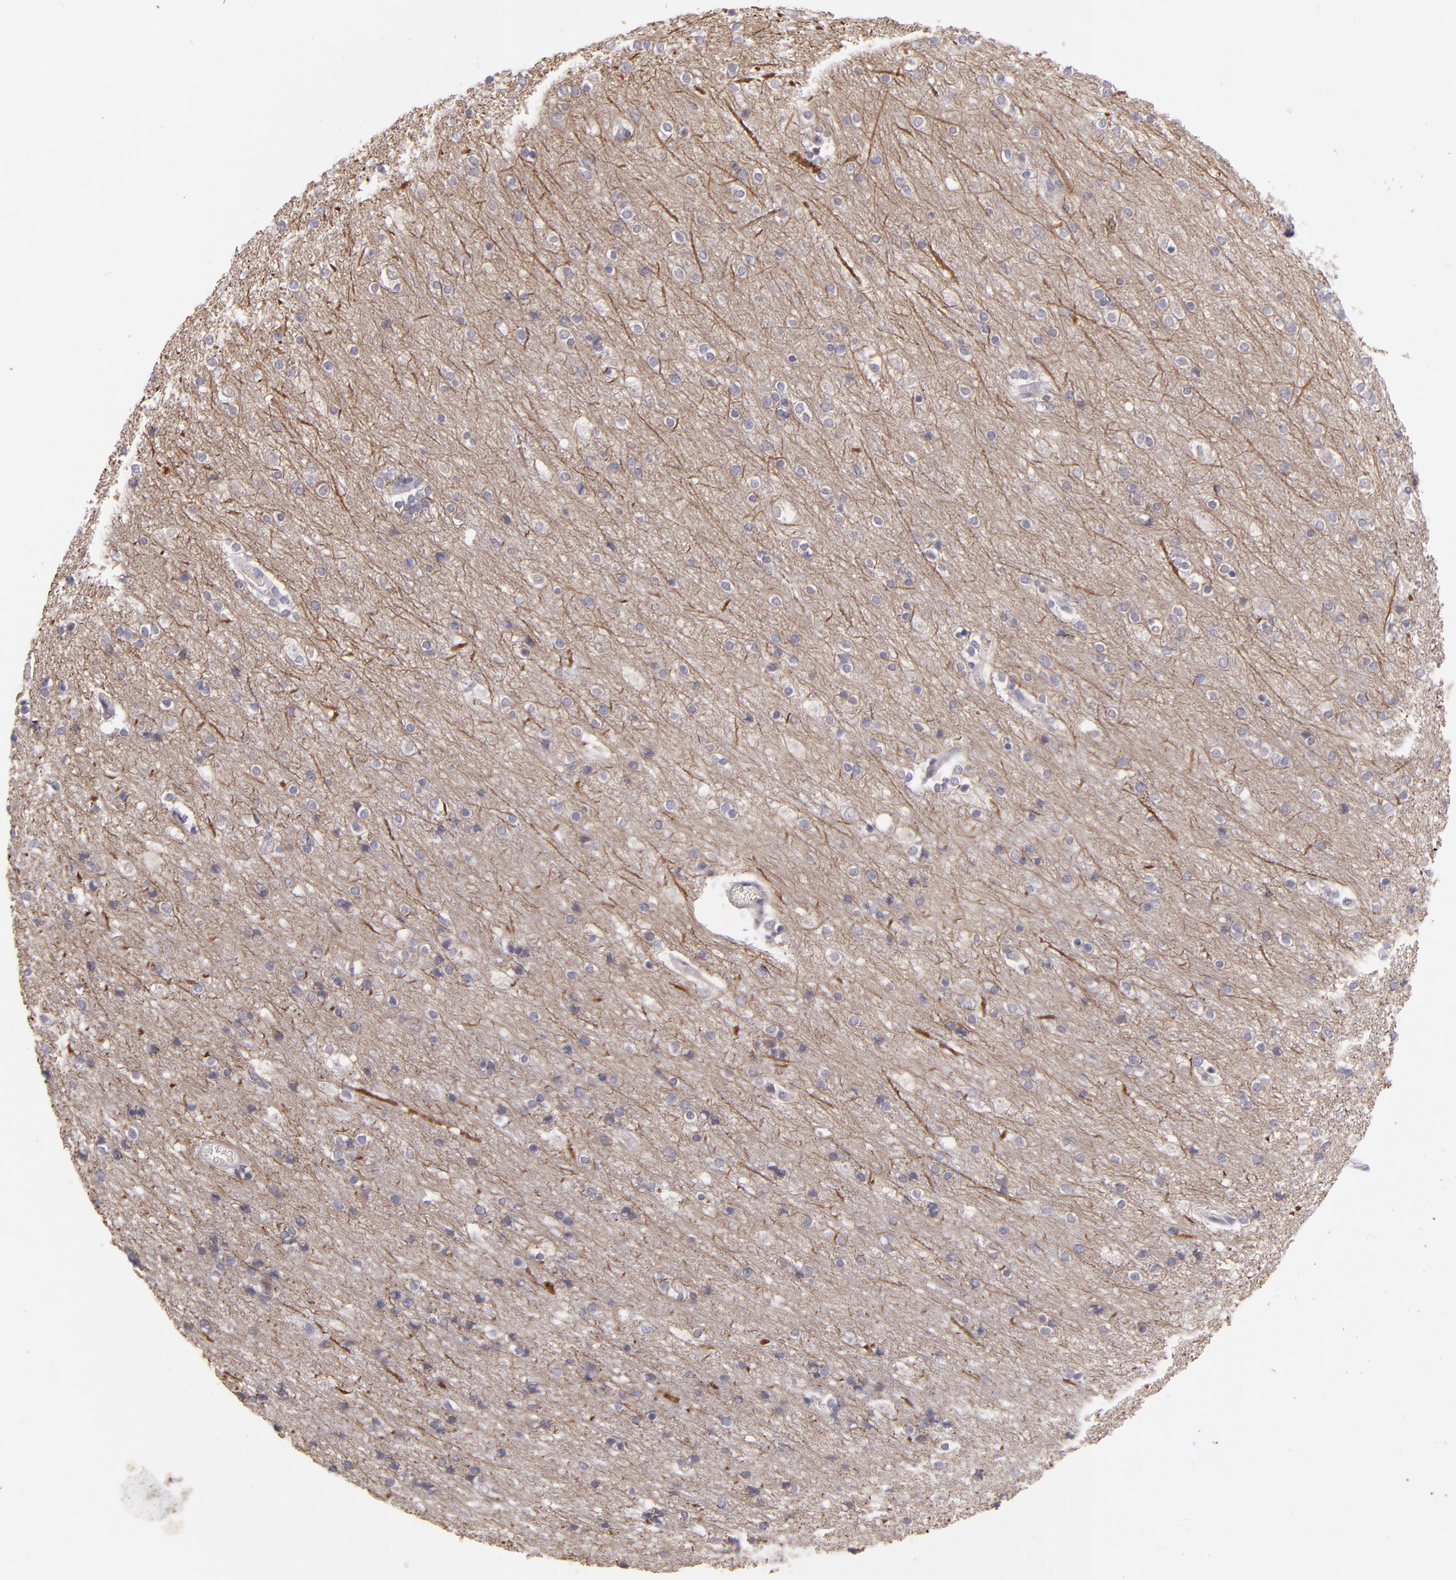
{"staining": {"intensity": "negative", "quantity": "none", "location": "none"}, "tissue": "cerebral cortex", "cell_type": "Endothelial cells", "image_type": "normal", "snomed": [{"axis": "morphology", "description": "Normal tissue, NOS"}, {"axis": "topography", "description": "Cerebral cortex"}], "caption": "This is an immunohistochemistry photomicrograph of unremarkable cerebral cortex. There is no positivity in endothelial cells.", "gene": "TRAF3", "patient": {"sex": "female", "age": 54}}